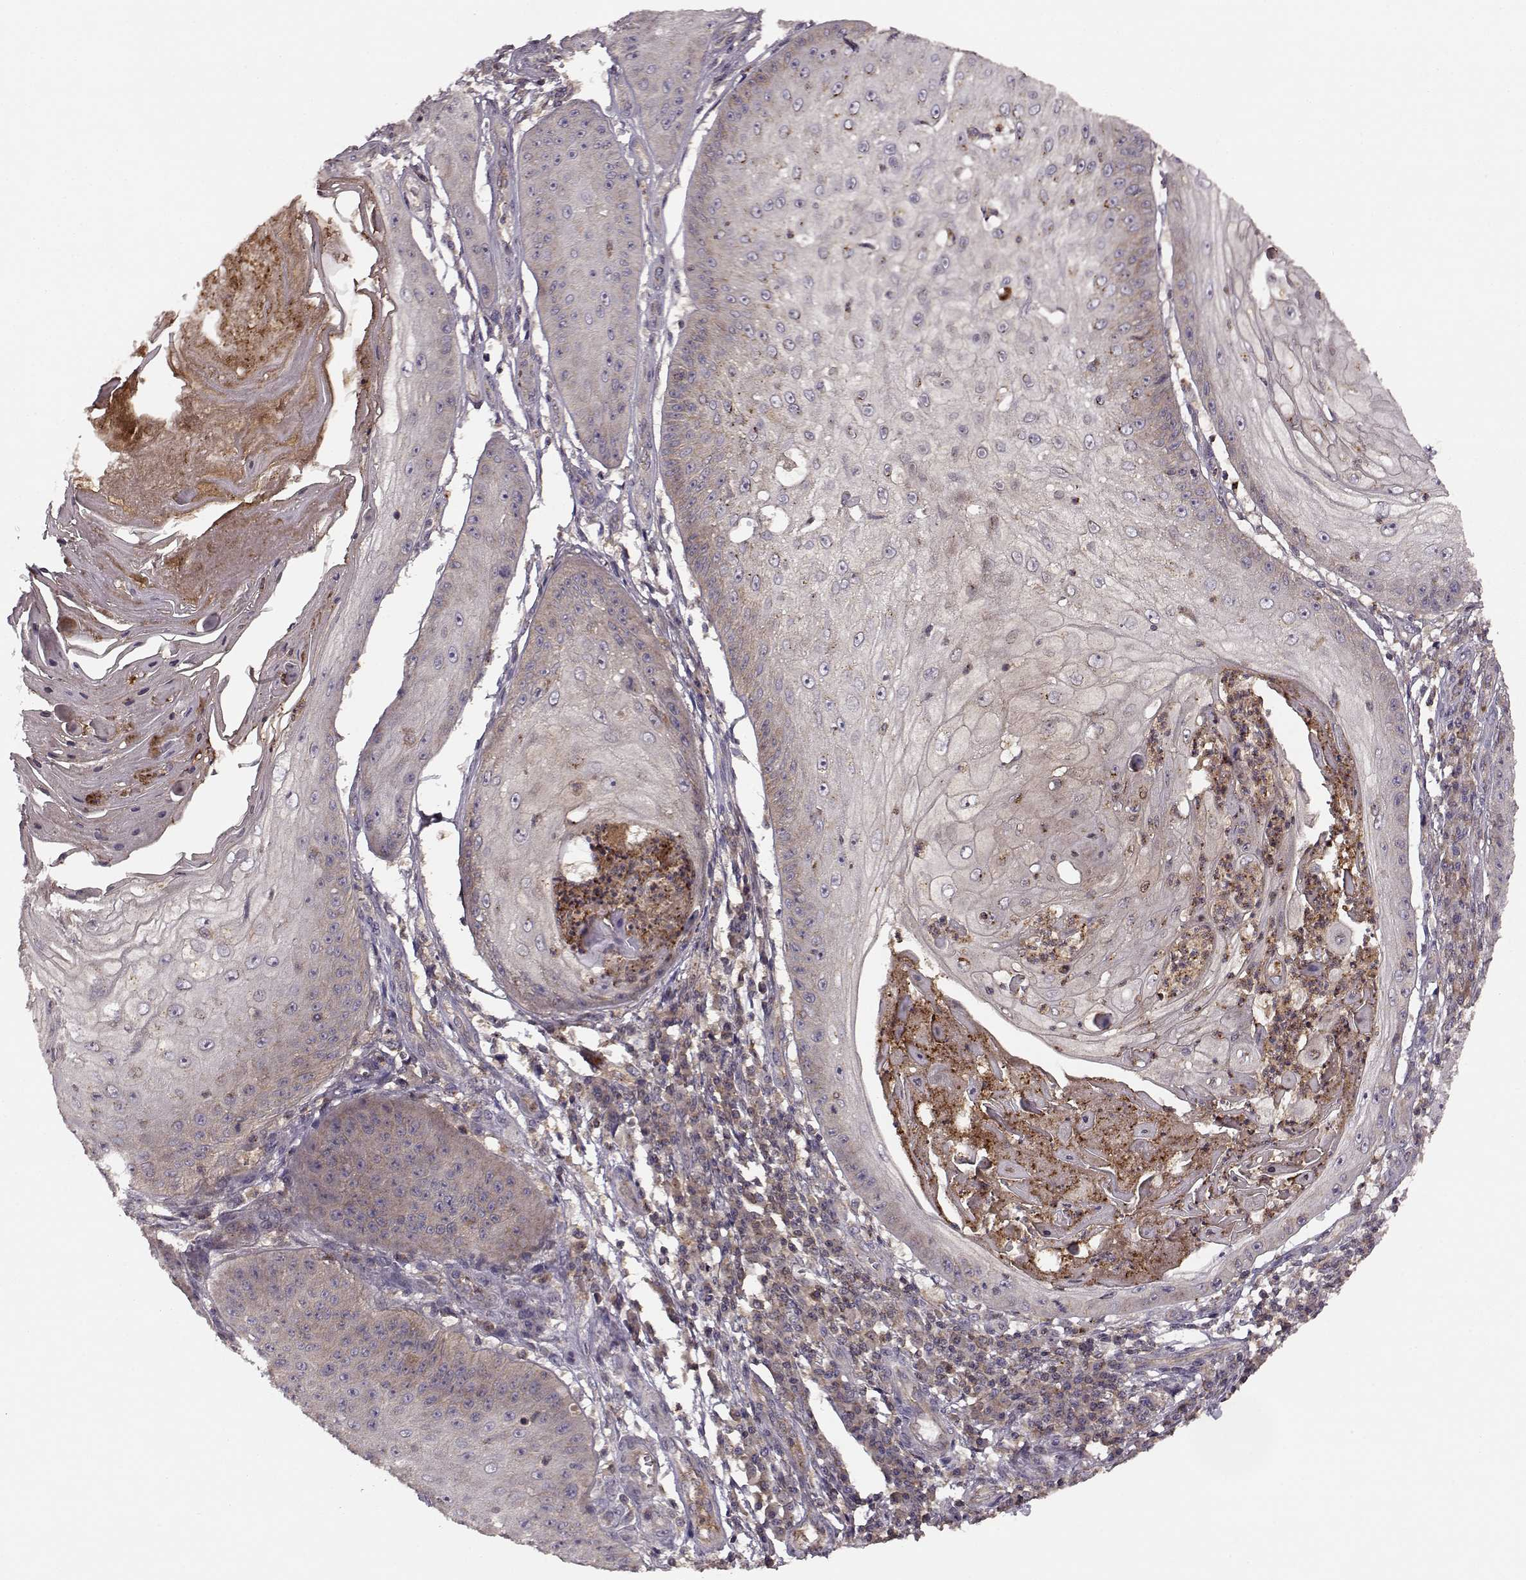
{"staining": {"intensity": "weak", "quantity": "<25%", "location": "cytoplasmic/membranous"}, "tissue": "skin cancer", "cell_type": "Tumor cells", "image_type": "cancer", "snomed": [{"axis": "morphology", "description": "Squamous cell carcinoma, NOS"}, {"axis": "topography", "description": "Skin"}], "caption": "A high-resolution micrograph shows immunohistochemistry staining of skin cancer, which displays no significant expression in tumor cells.", "gene": "IFRD2", "patient": {"sex": "male", "age": 70}}